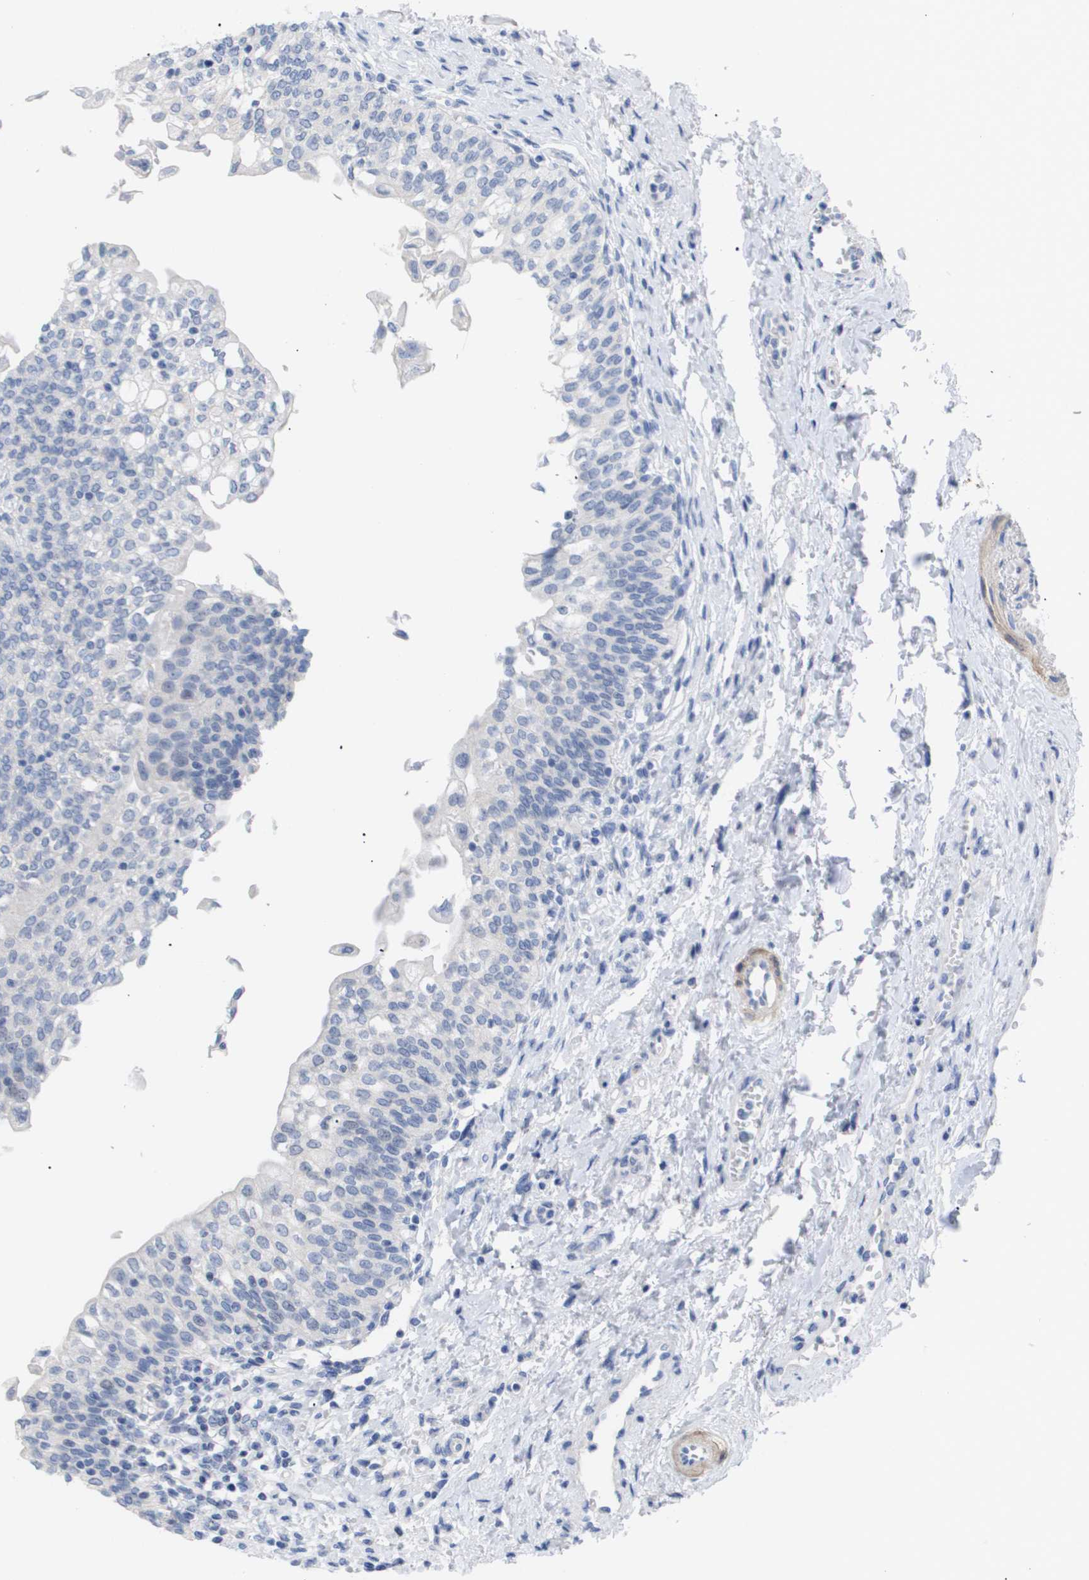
{"staining": {"intensity": "negative", "quantity": "none", "location": "none"}, "tissue": "urinary bladder", "cell_type": "Urothelial cells", "image_type": "normal", "snomed": [{"axis": "morphology", "description": "Normal tissue, NOS"}, {"axis": "topography", "description": "Urinary bladder"}], "caption": "Protein analysis of benign urinary bladder reveals no significant positivity in urothelial cells. The staining was performed using DAB (3,3'-diaminobenzidine) to visualize the protein expression in brown, while the nuclei were stained in blue with hematoxylin (Magnification: 20x).", "gene": "CAV3", "patient": {"sex": "male", "age": 55}}